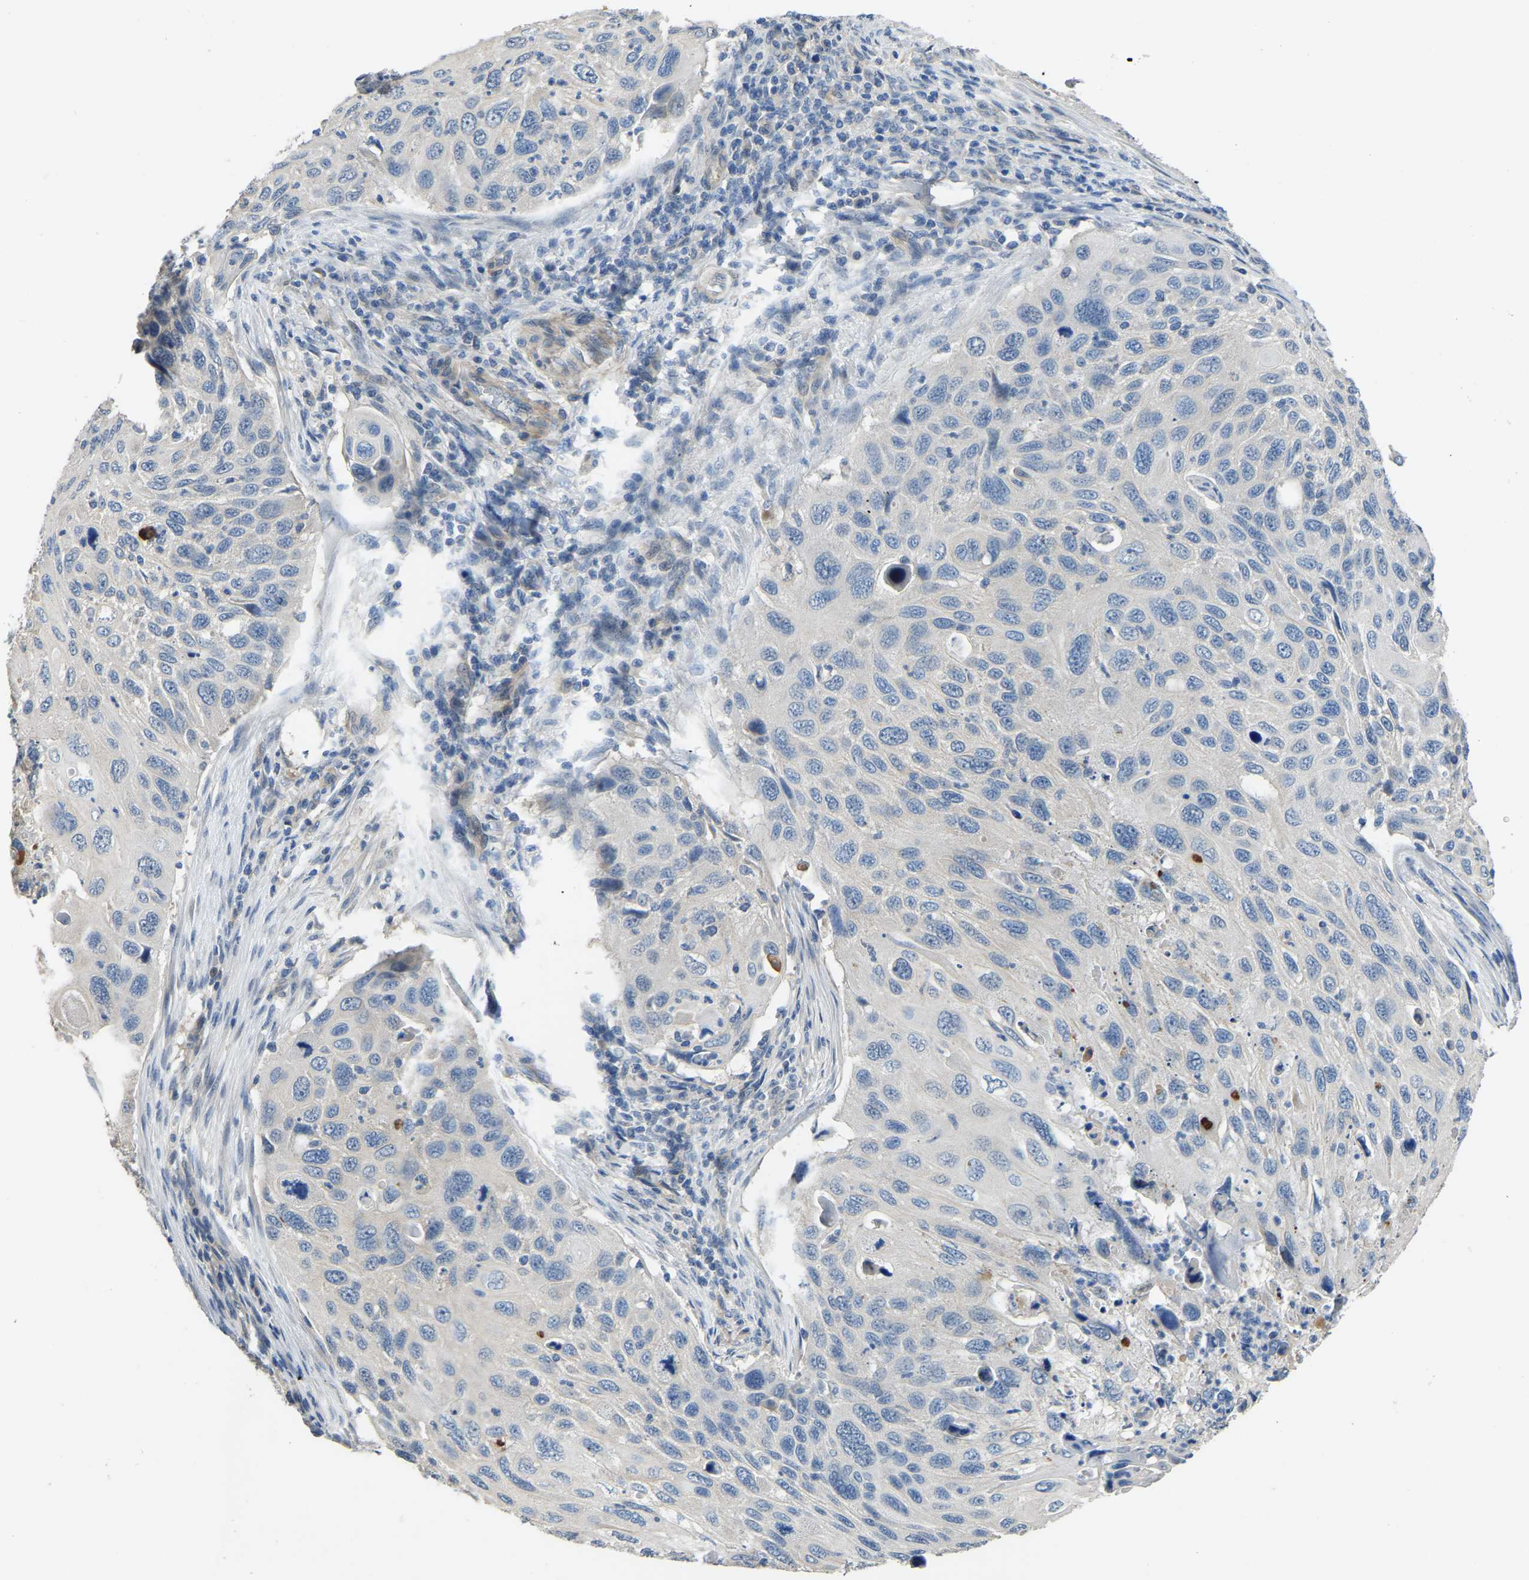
{"staining": {"intensity": "negative", "quantity": "none", "location": "none"}, "tissue": "cervical cancer", "cell_type": "Tumor cells", "image_type": "cancer", "snomed": [{"axis": "morphology", "description": "Squamous cell carcinoma, NOS"}, {"axis": "topography", "description": "Cervix"}], "caption": "This photomicrograph is of squamous cell carcinoma (cervical) stained with IHC to label a protein in brown with the nuclei are counter-stained blue. There is no staining in tumor cells.", "gene": "HIGD2B", "patient": {"sex": "female", "age": 70}}